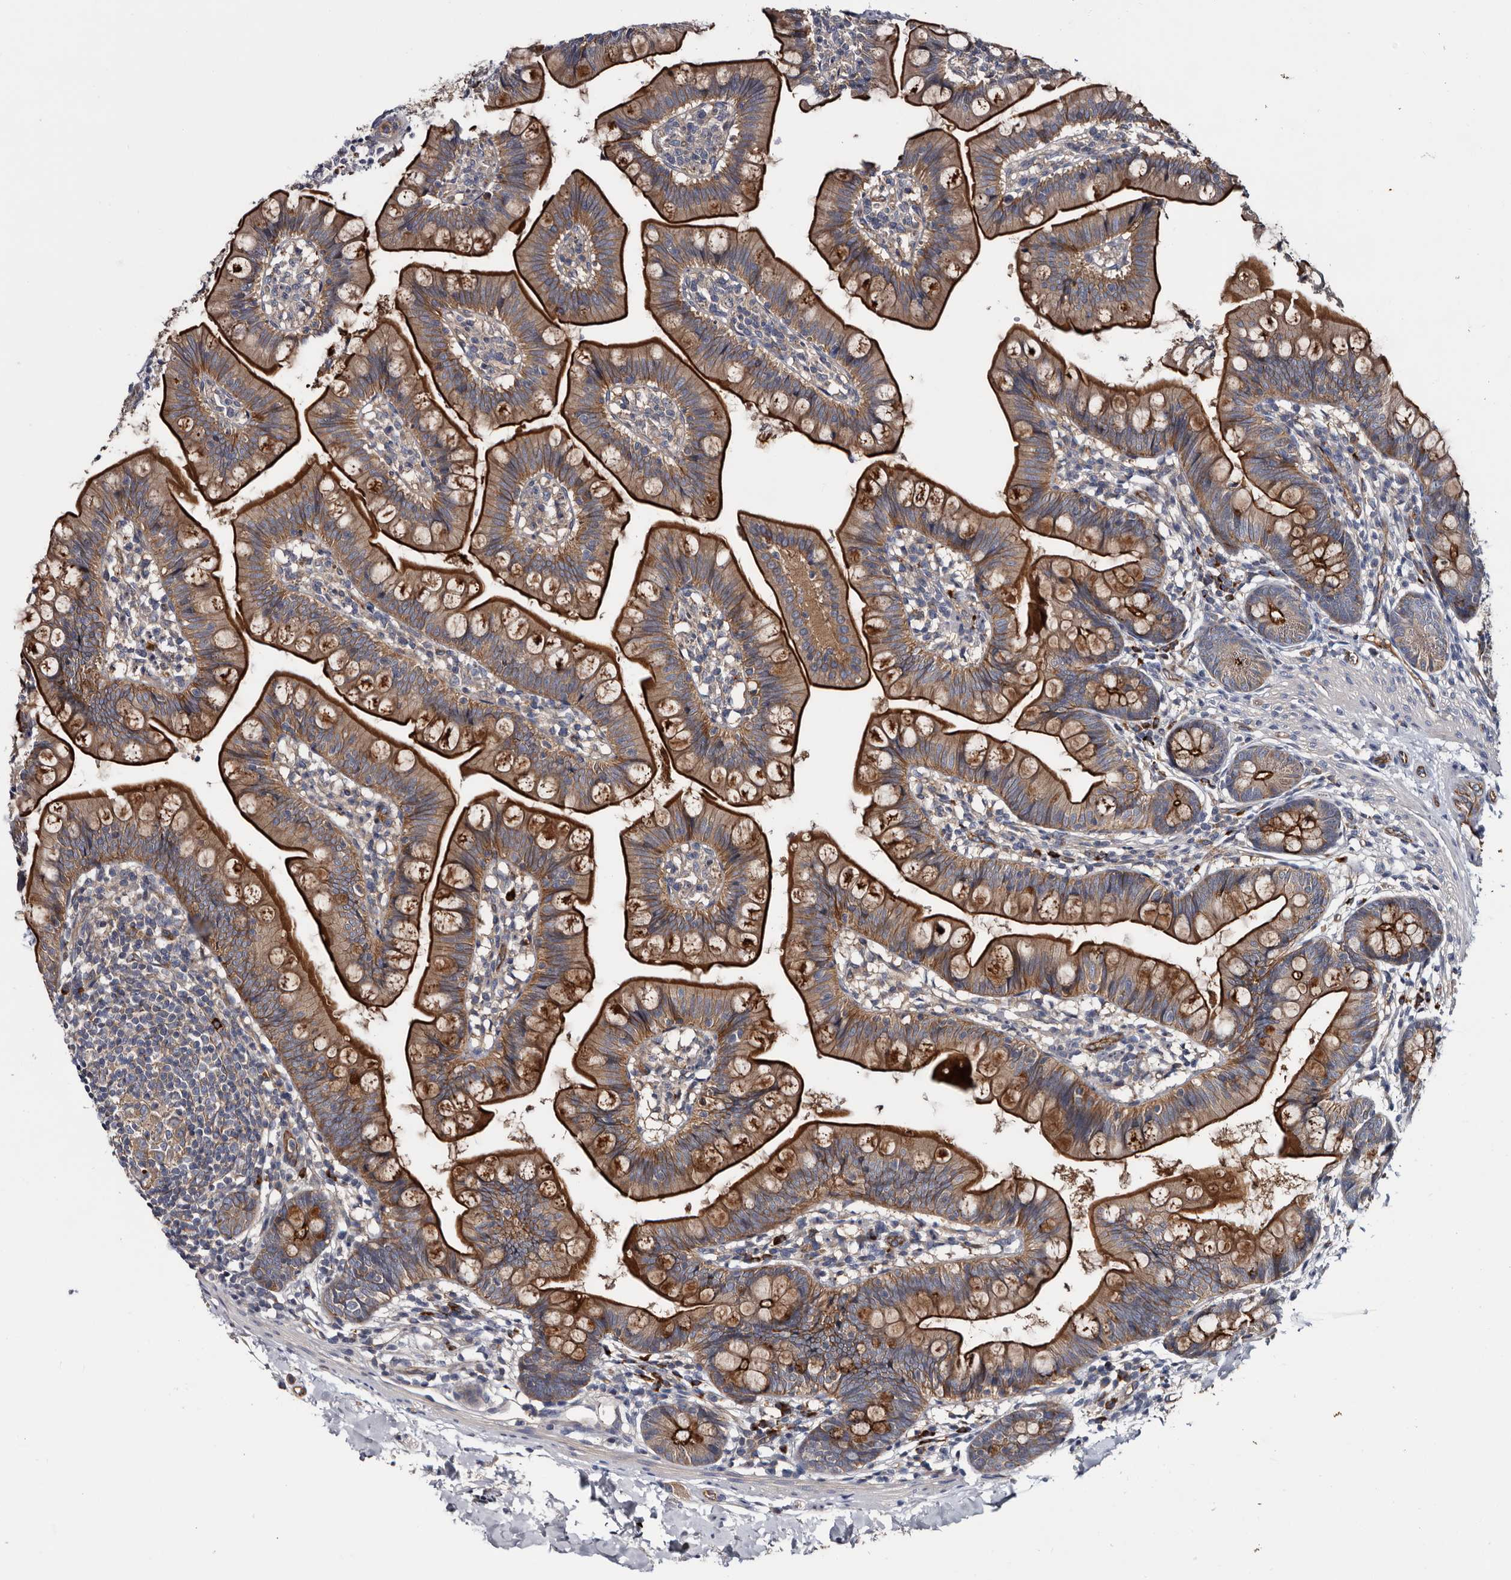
{"staining": {"intensity": "strong", "quantity": ">75%", "location": "cytoplasmic/membranous"}, "tissue": "small intestine", "cell_type": "Glandular cells", "image_type": "normal", "snomed": [{"axis": "morphology", "description": "Normal tissue, NOS"}, {"axis": "topography", "description": "Small intestine"}], "caption": "A brown stain labels strong cytoplasmic/membranous staining of a protein in glandular cells of unremarkable human small intestine. Using DAB (3,3'-diaminobenzidine) (brown) and hematoxylin (blue) stains, captured at high magnification using brightfield microscopy.", "gene": "TSPAN17", "patient": {"sex": "male", "age": 7}}